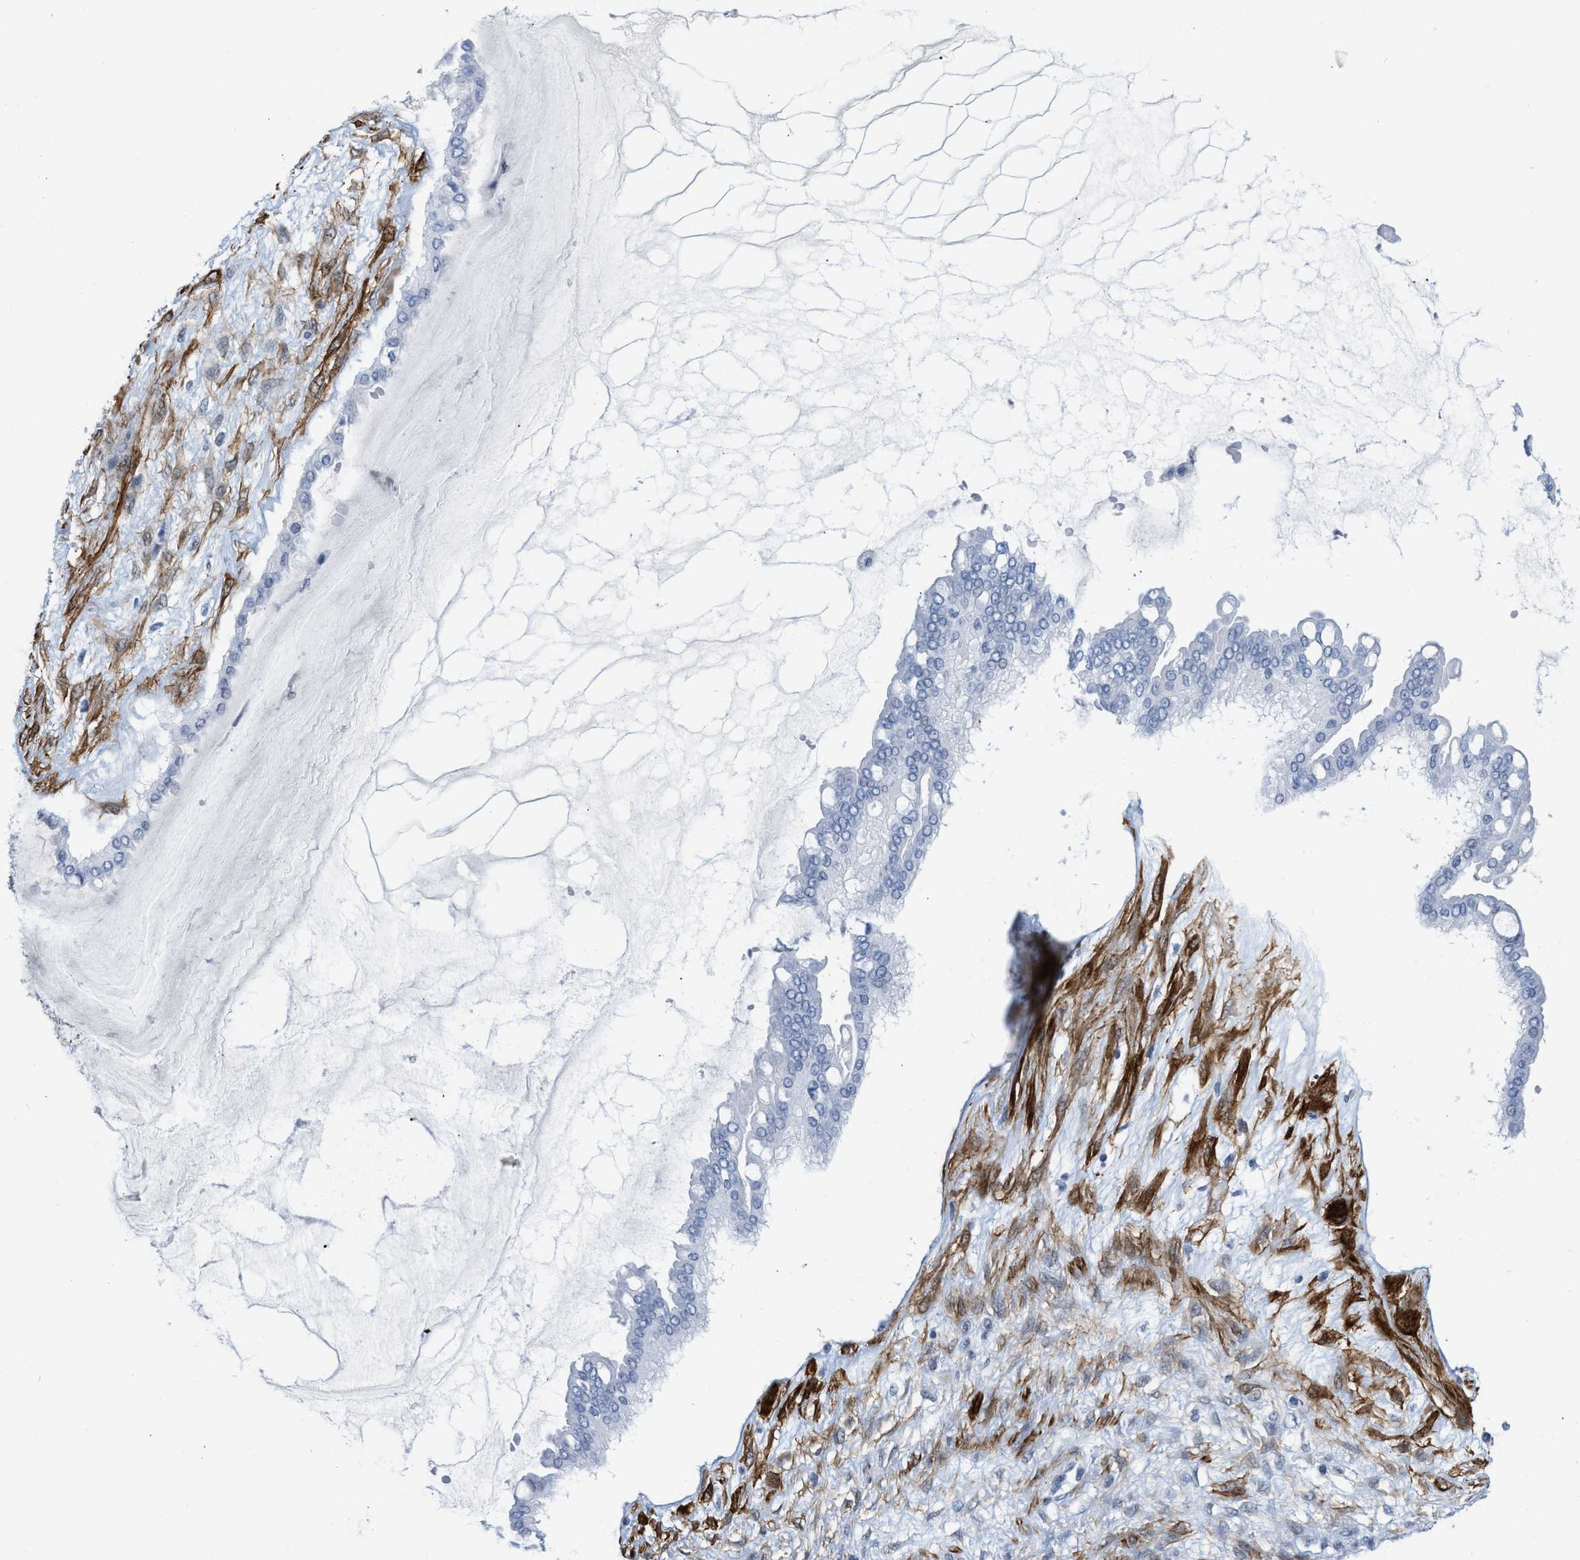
{"staining": {"intensity": "negative", "quantity": "none", "location": "none"}, "tissue": "ovarian cancer", "cell_type": "Tumor cells", "image_type": "cancer", "snomed": [{"axis": "morphology", "description": "Cystadenocarcinoma, mucinous, NOS"}, {"axis": "topography", "description": "Ovary"}], "caption": "Immunohistochemistry of ovarian cancer displays no expression in tumor cells.", "gene": "TAGLN", "patient": {"sex": "female", "age": 73}}